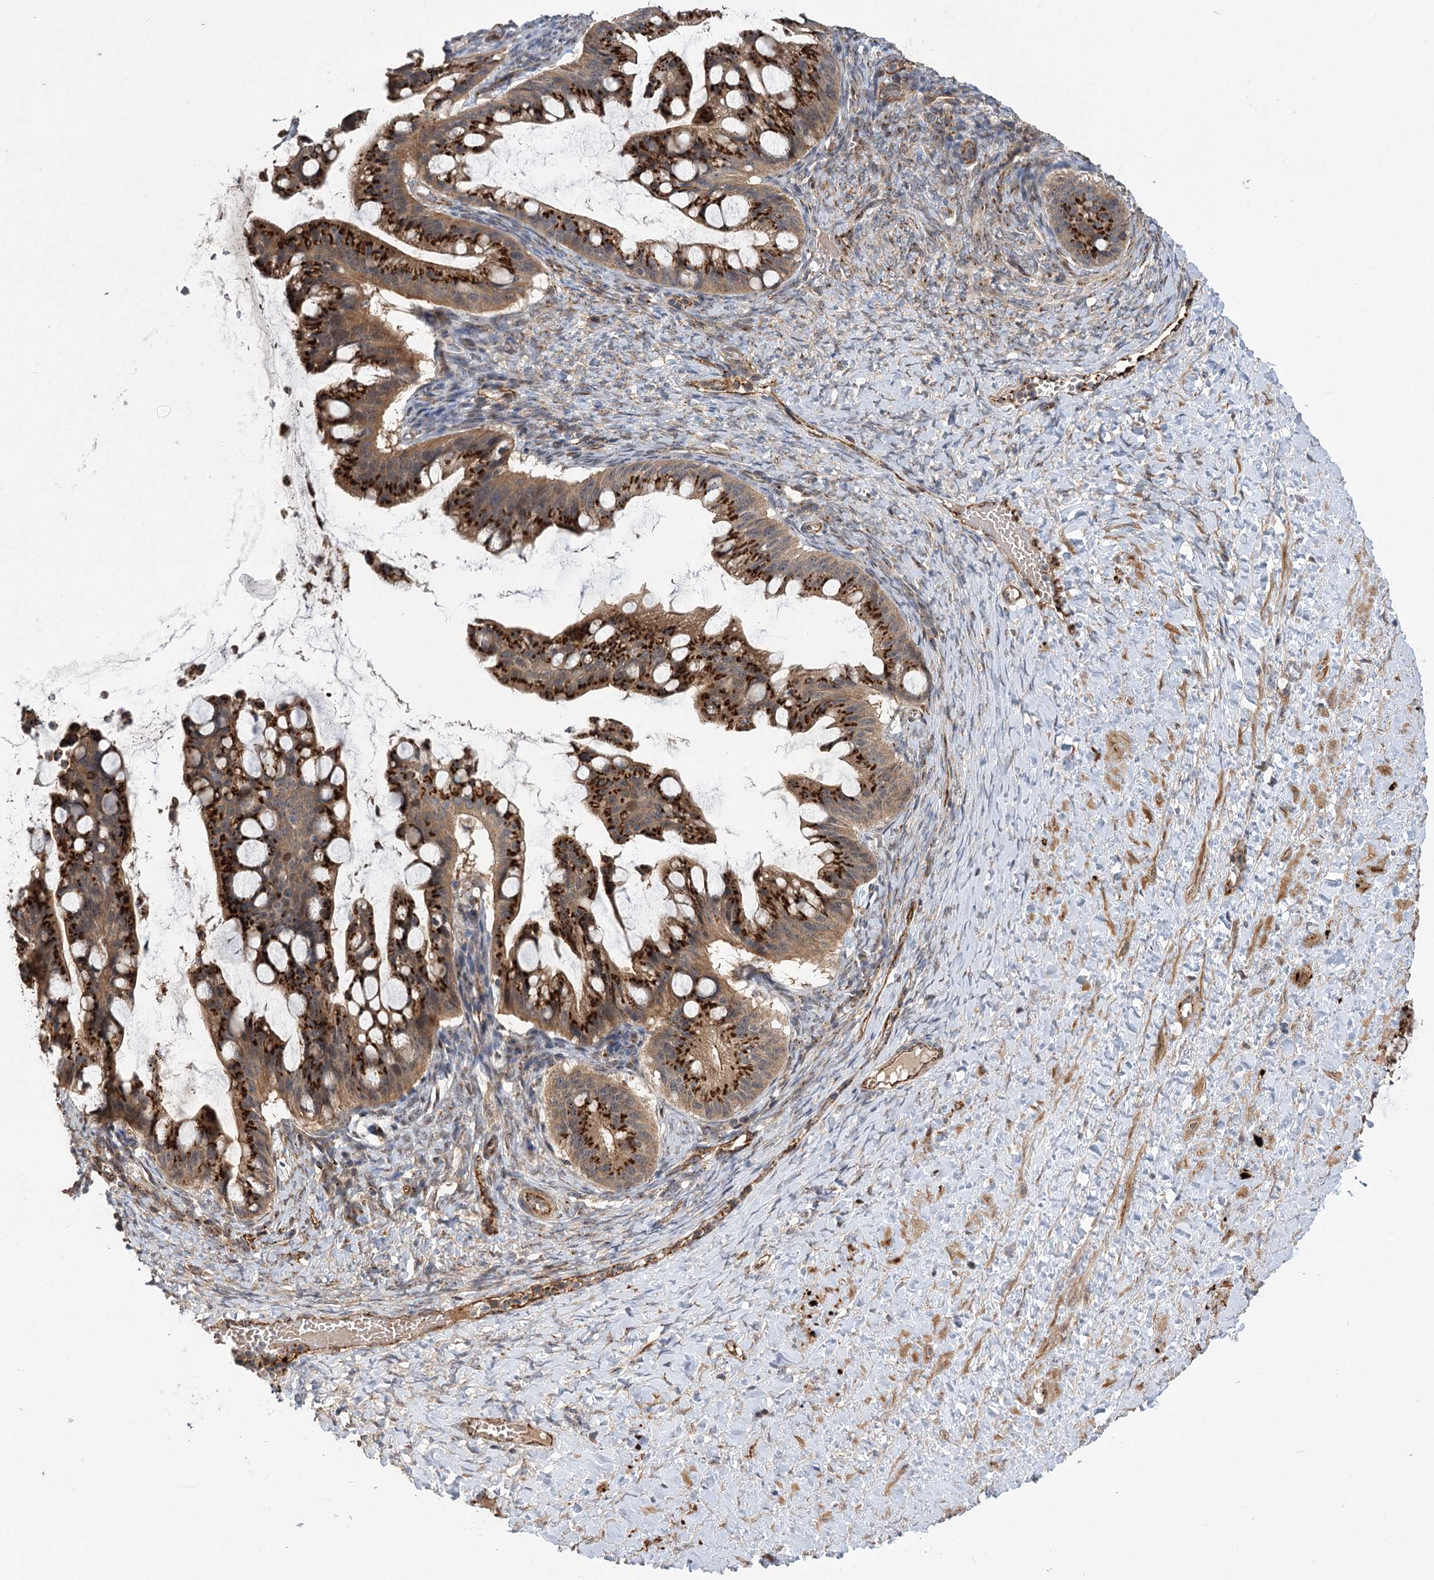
{"staining": {"intensity": "strong", "quantity": ">75%", "location": "cytoplasmic/membranous"}, "tissue": "ovarian cancer", "cell_type": "Tumor cells", "image_type": "cancer", "snomed": [{"axis": "morphology", "description": "Cystadenocarcinoma, mucinous, NOS"}, {"axis": "topography", "description": "Ovary"}], "caption": "Immunohistochemical staining of ovarian cancer exhibits high levels of strong cytoplasmic/membranous protein expression in approximately >75% of tumor cells.", "gene": "CARD19", "patient": {"sex": "female", "age": 73}}